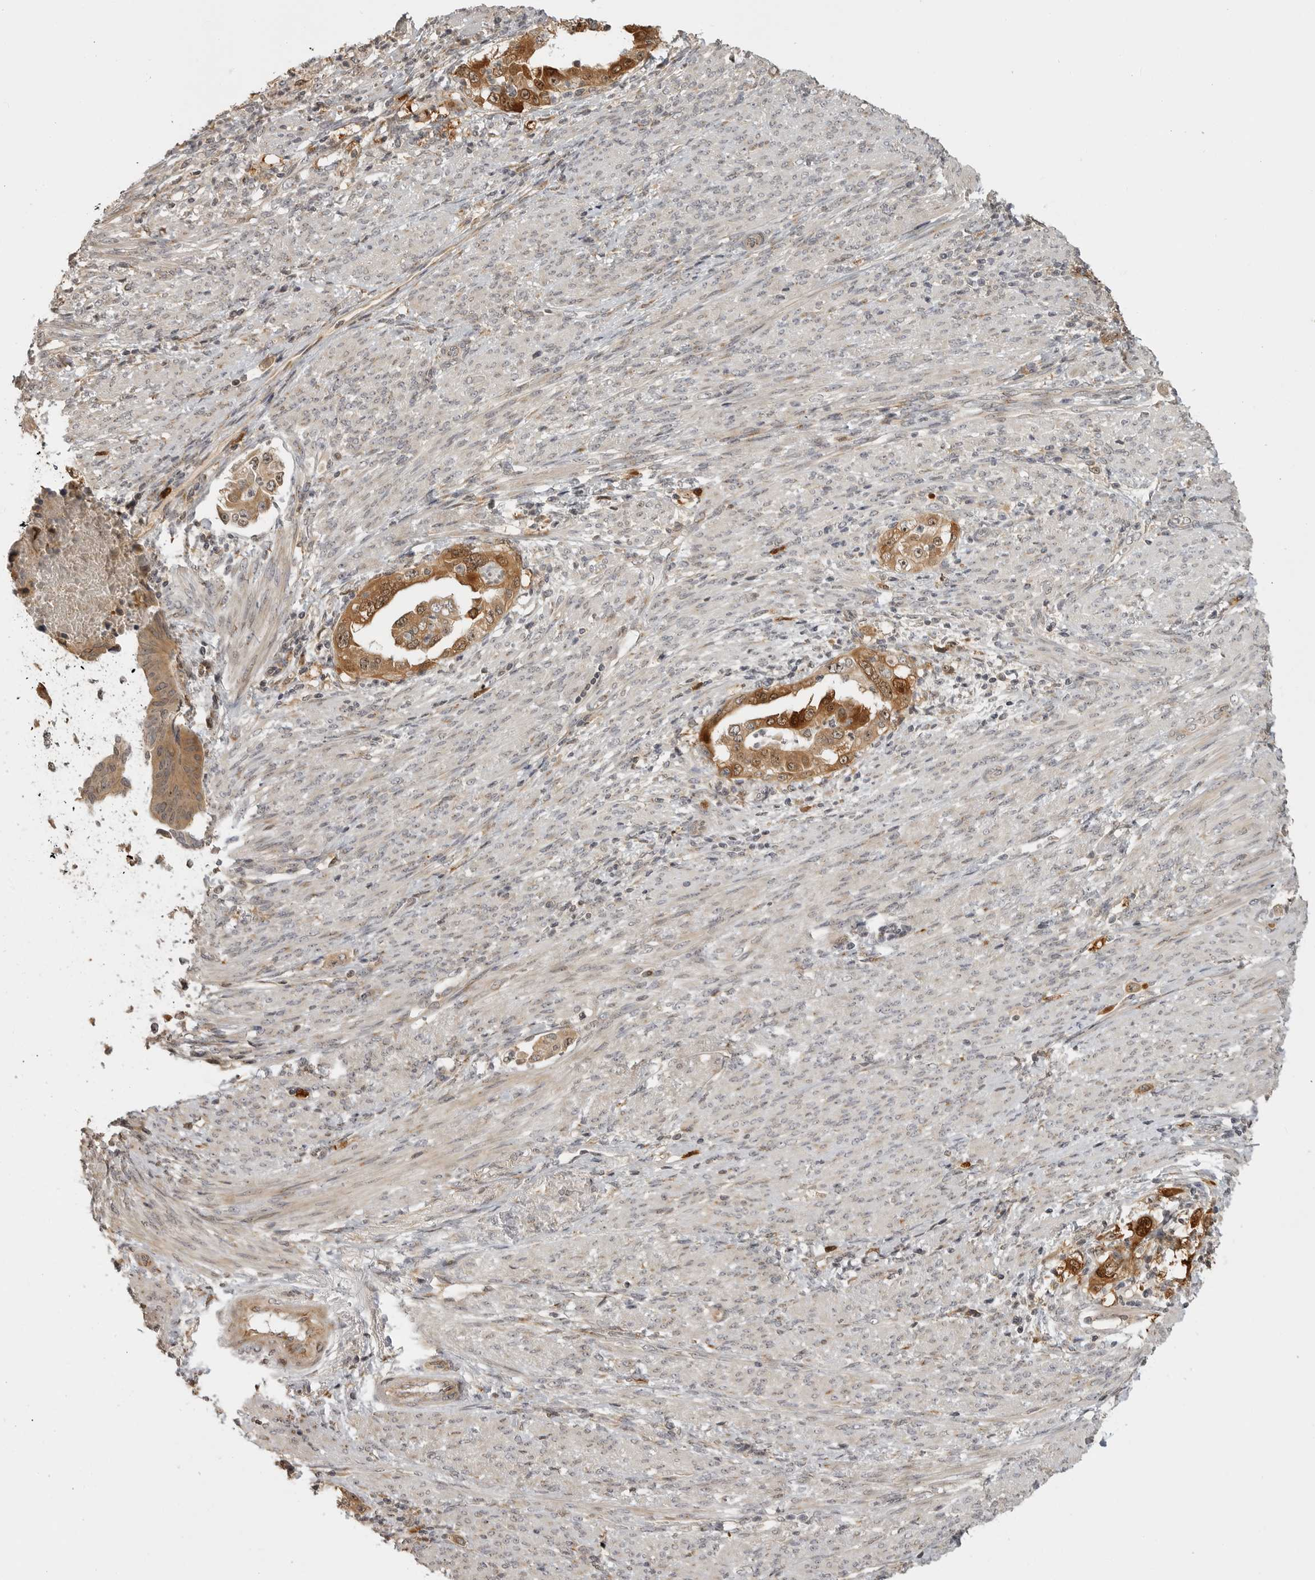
{"staining": {"intensity": "moderate", "quantity": ">75%", "location": "cytoplasmic/membranous,nuclear"}, "tissue": "endometrial cancer", "cell_type": "Tumor cells", "image_type": "cancer", "snomed": [{"axis": "morphology", "description": "Adenocarcinoma, NOS"}, {"axis": "topography", "description": "Endometrium"}], "caption": "Human adenocarcinoma (endometrial) stained with a protein marker demonstrates moderate staining in tumor cells.", "gene": "IDO1", "patient": {"sex": "female", "age": 85}}